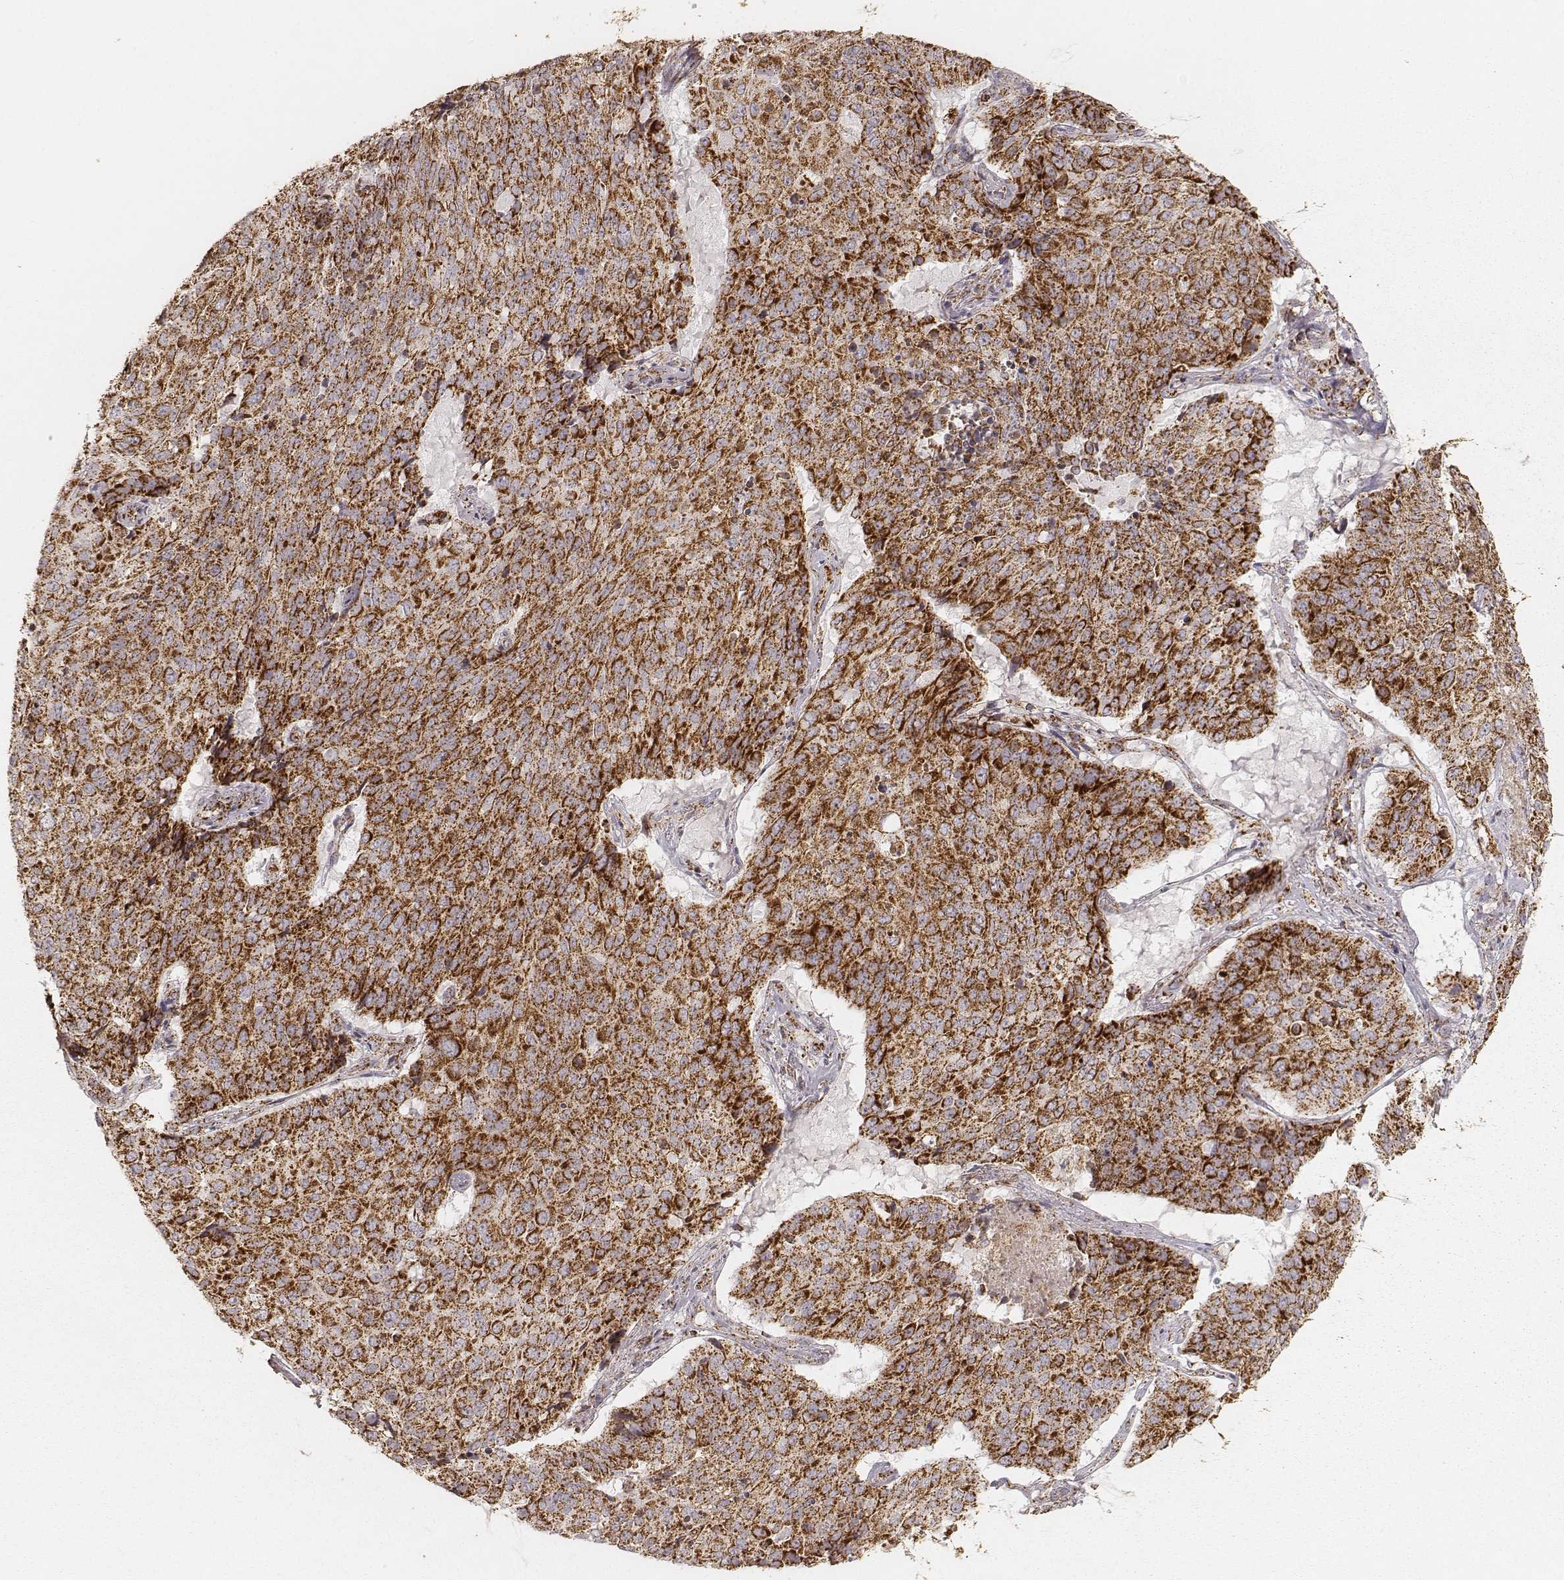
{"staining": {"intensity": "strong", "quantity": ">75%", "location": "cytoplasmic/membranous"}, "tissue": "lung cancer", "cell_type": "Tumor cells", "image_type": "cancer", "snomed": [{"axis": "morphology", "description": "Normal tissue, NOS"}, {"axis": "morphology", "description": "Squamous cell carcinoma, NOS"}, {"axis": "topography", "description": "Bronchus"}, {"axis": "topography", "description": "Lung"}], "caption": "Immunohistochemistry micrograph of human lung cancer (squamous cell carcinoma) stained for a protein (brown), which displays high levels of strong cytoplasmic/membranous positivity in approximately >75% of tumor cells.", "gene": "CS", "patient": {"sex": "male", "age": 64}}